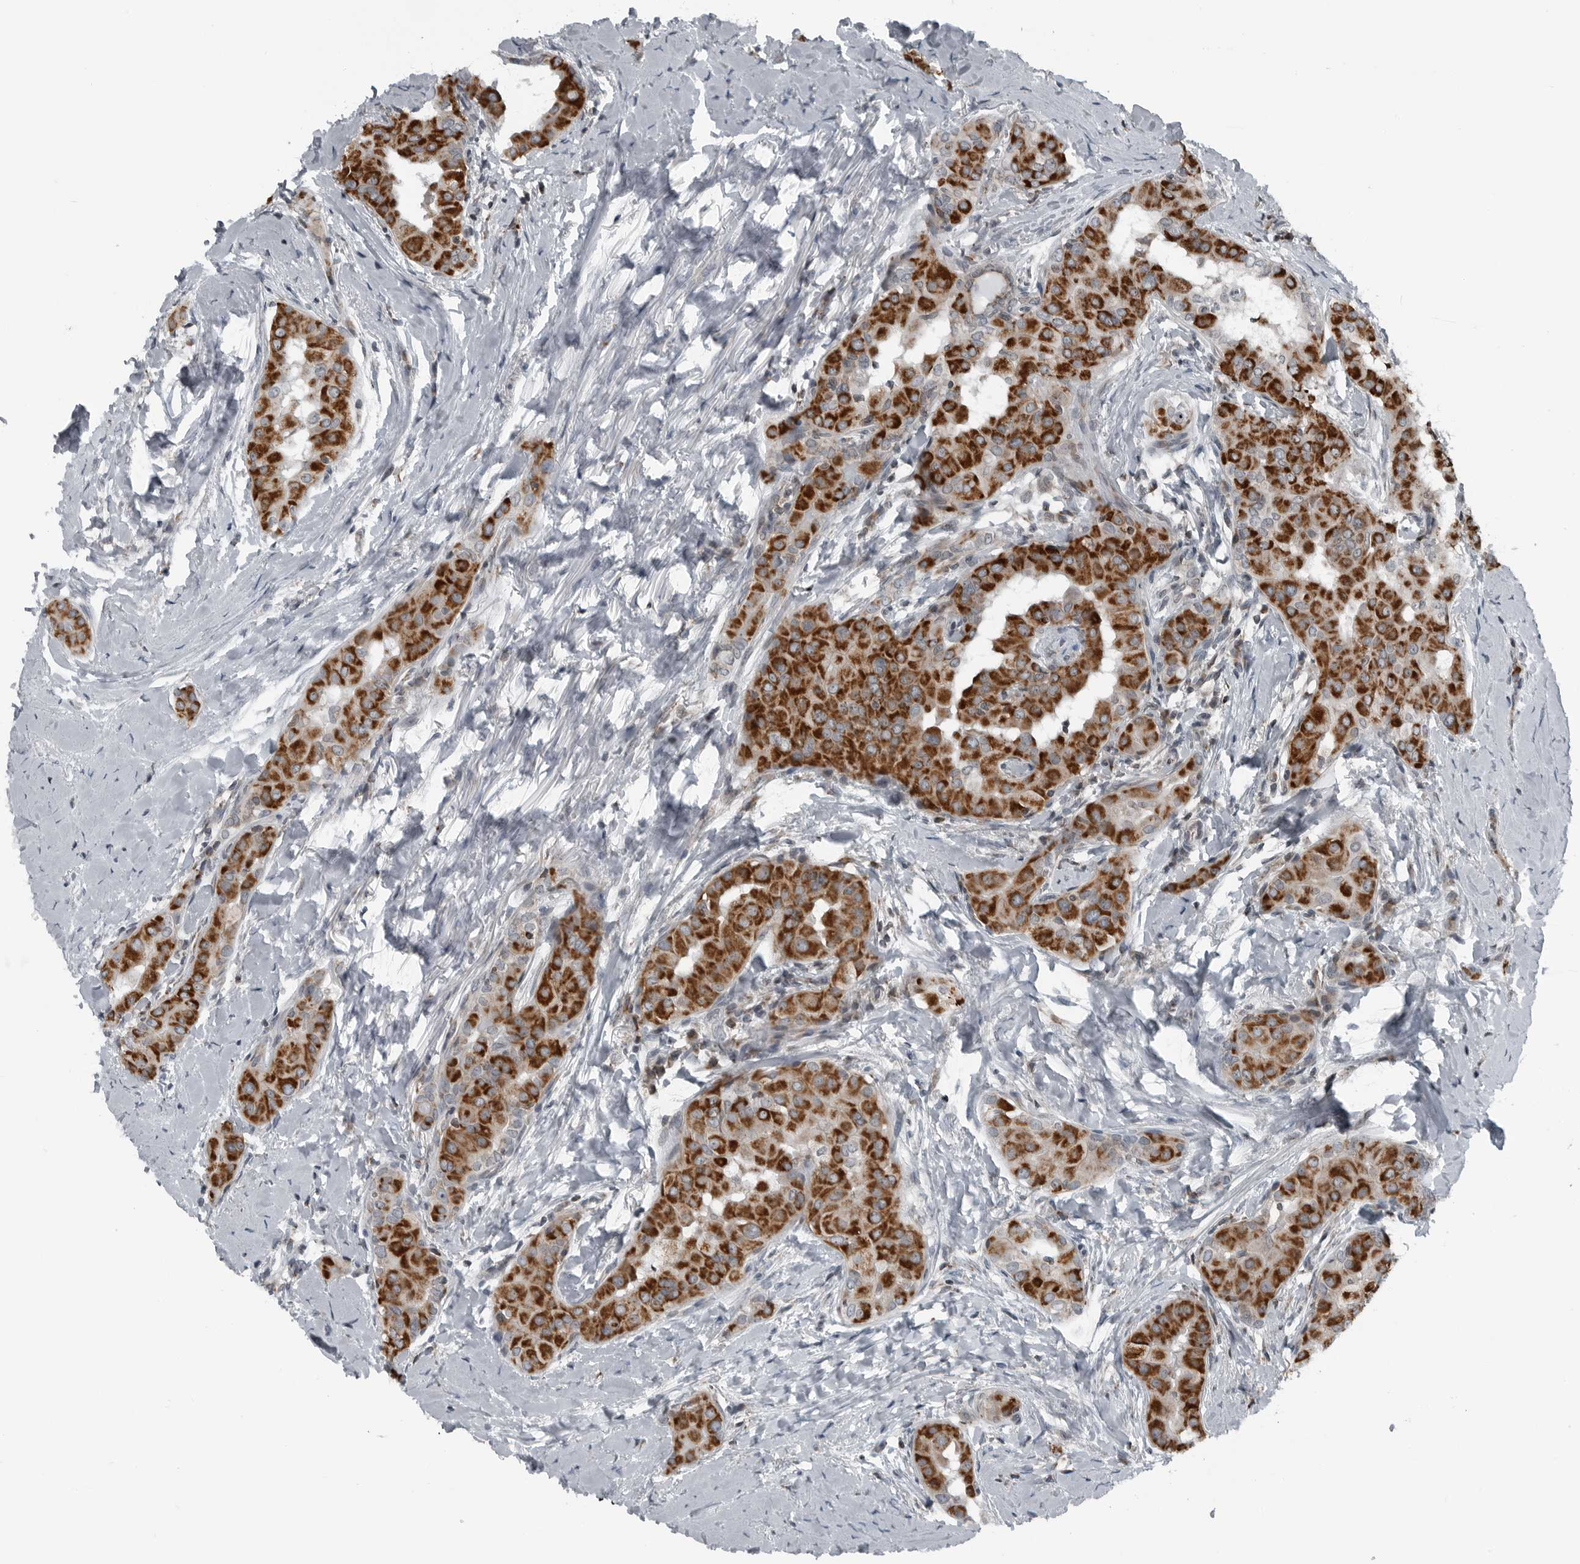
{"staining": {"intensity": "strong", "quantity": ">75%", "location": "cytoplasmic/membranous"}, "tissue": "thyroid cancer", "cell_type": "Tumor cells", "image_type": "cancer", "snomed": [{"axis": "morphology", "description": "Papillary adenocarcinoma, NOS"}, {"axis": "topography", "description": "Thyroid gland"}], "caption": "Human thyroid papillary adenocarcinoma stained with a protein marker reveals strong staining in tumor cells.", "gene": "GAK", "patient": {"sex": "male", "age": 33}}